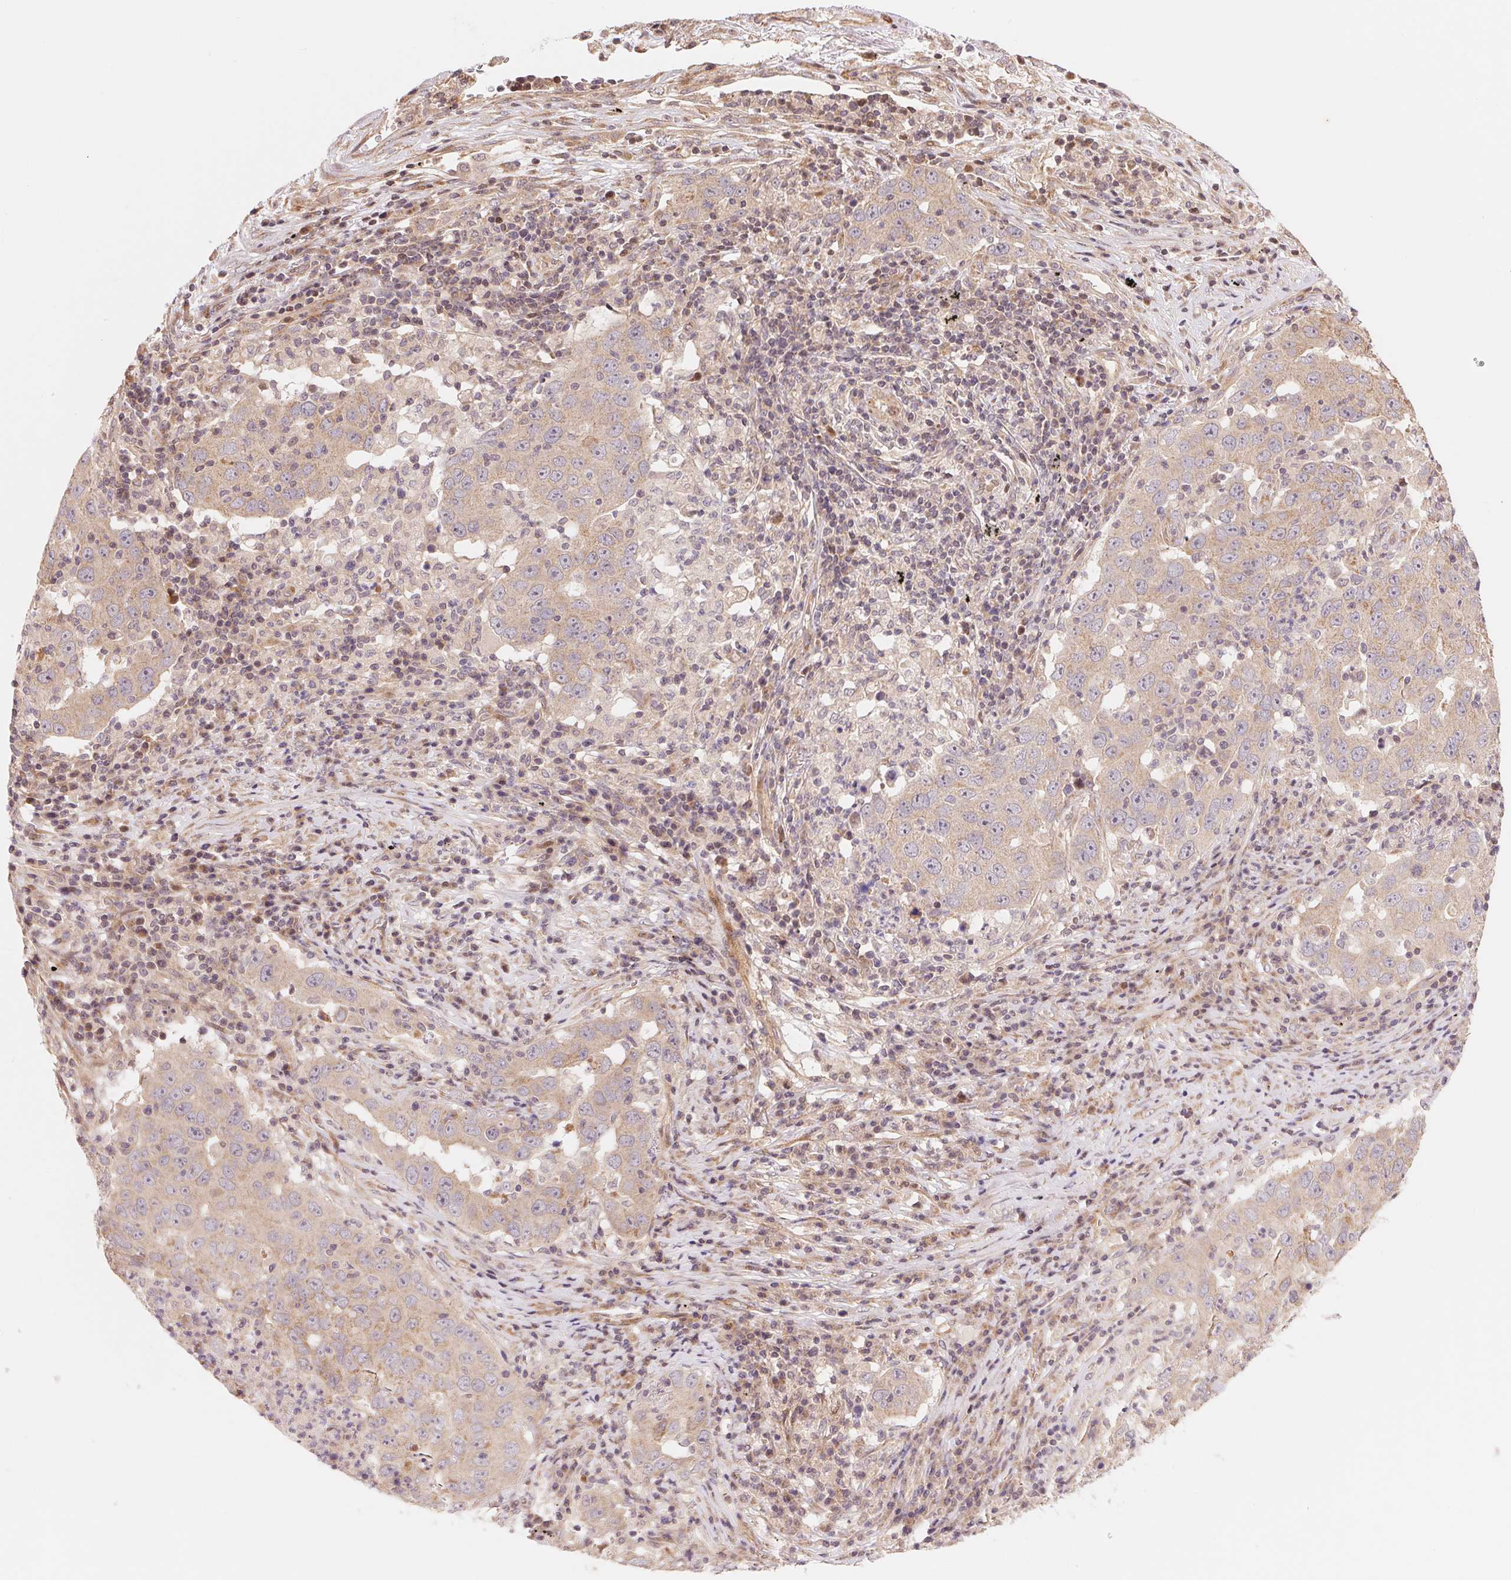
{"staining": {"intensity": "weak", "quantity": ">75%", "location": "cytoplasmic/membranous"}, "tissue": "lung cancer", "cell_type": "Tumor cells", "image_type": "cancer", "snomed": [{"axis": "morphology", "description": "Adenocarcinoma, NOS"}, {"axis": "topography", "description": "Lung"}], "caption": "Immunohistochemistry (IHC) micrograph of neoplastic tissue: lung cancer stained using immunohistochemistry shows low levels of weak protein expression localized specifically in the cytoplasmic/membranous of tumor cells, appearing as a cytoplasmic/membranous brown color.", "gene": "TNIP2", "patient": {"sex": "male", "age": 73}}